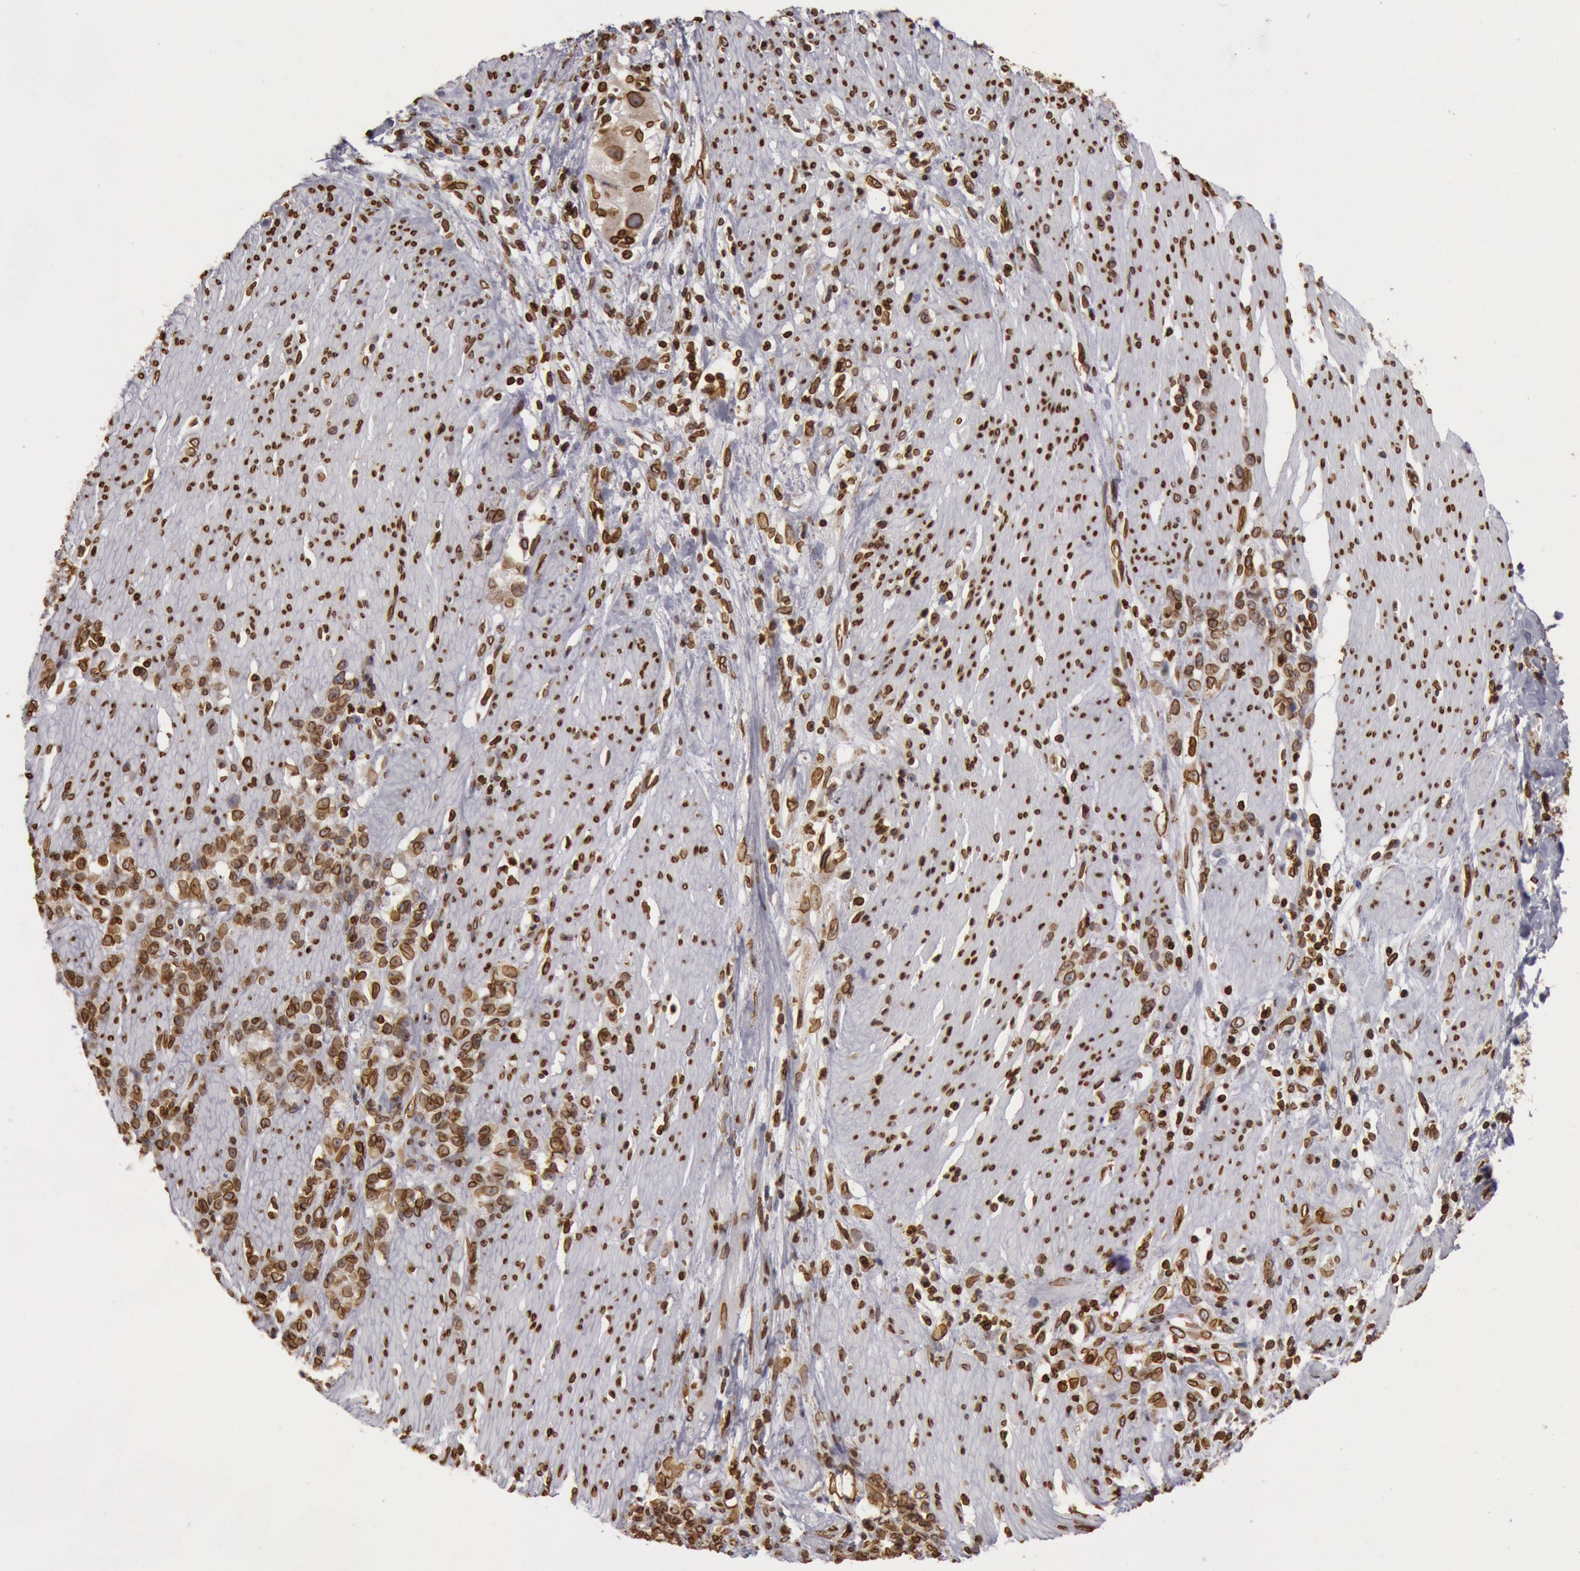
{"staining": {"intensity": "moderate", "quantity": ">75%", "location": "cytoplasmic/membranous,nuclear"}, "tissue": "stomach cancer", "cell_type": "Tumor cells", "image_type": "cancer", "snomed": [{"axis": "morphology", "description": "Adenocarcinoma, NOS"}, {"axis": "topography", "description": "Stomach, lower"}], "caption": "Immunohistochemistry of human stomach cancer displays medium levels of moderate cytoplasmic/membranous and nuclear staining in approximately >75% of tumor cells.", "gene": "SUN2", "patient": {"sex": "male", "age": 88}}